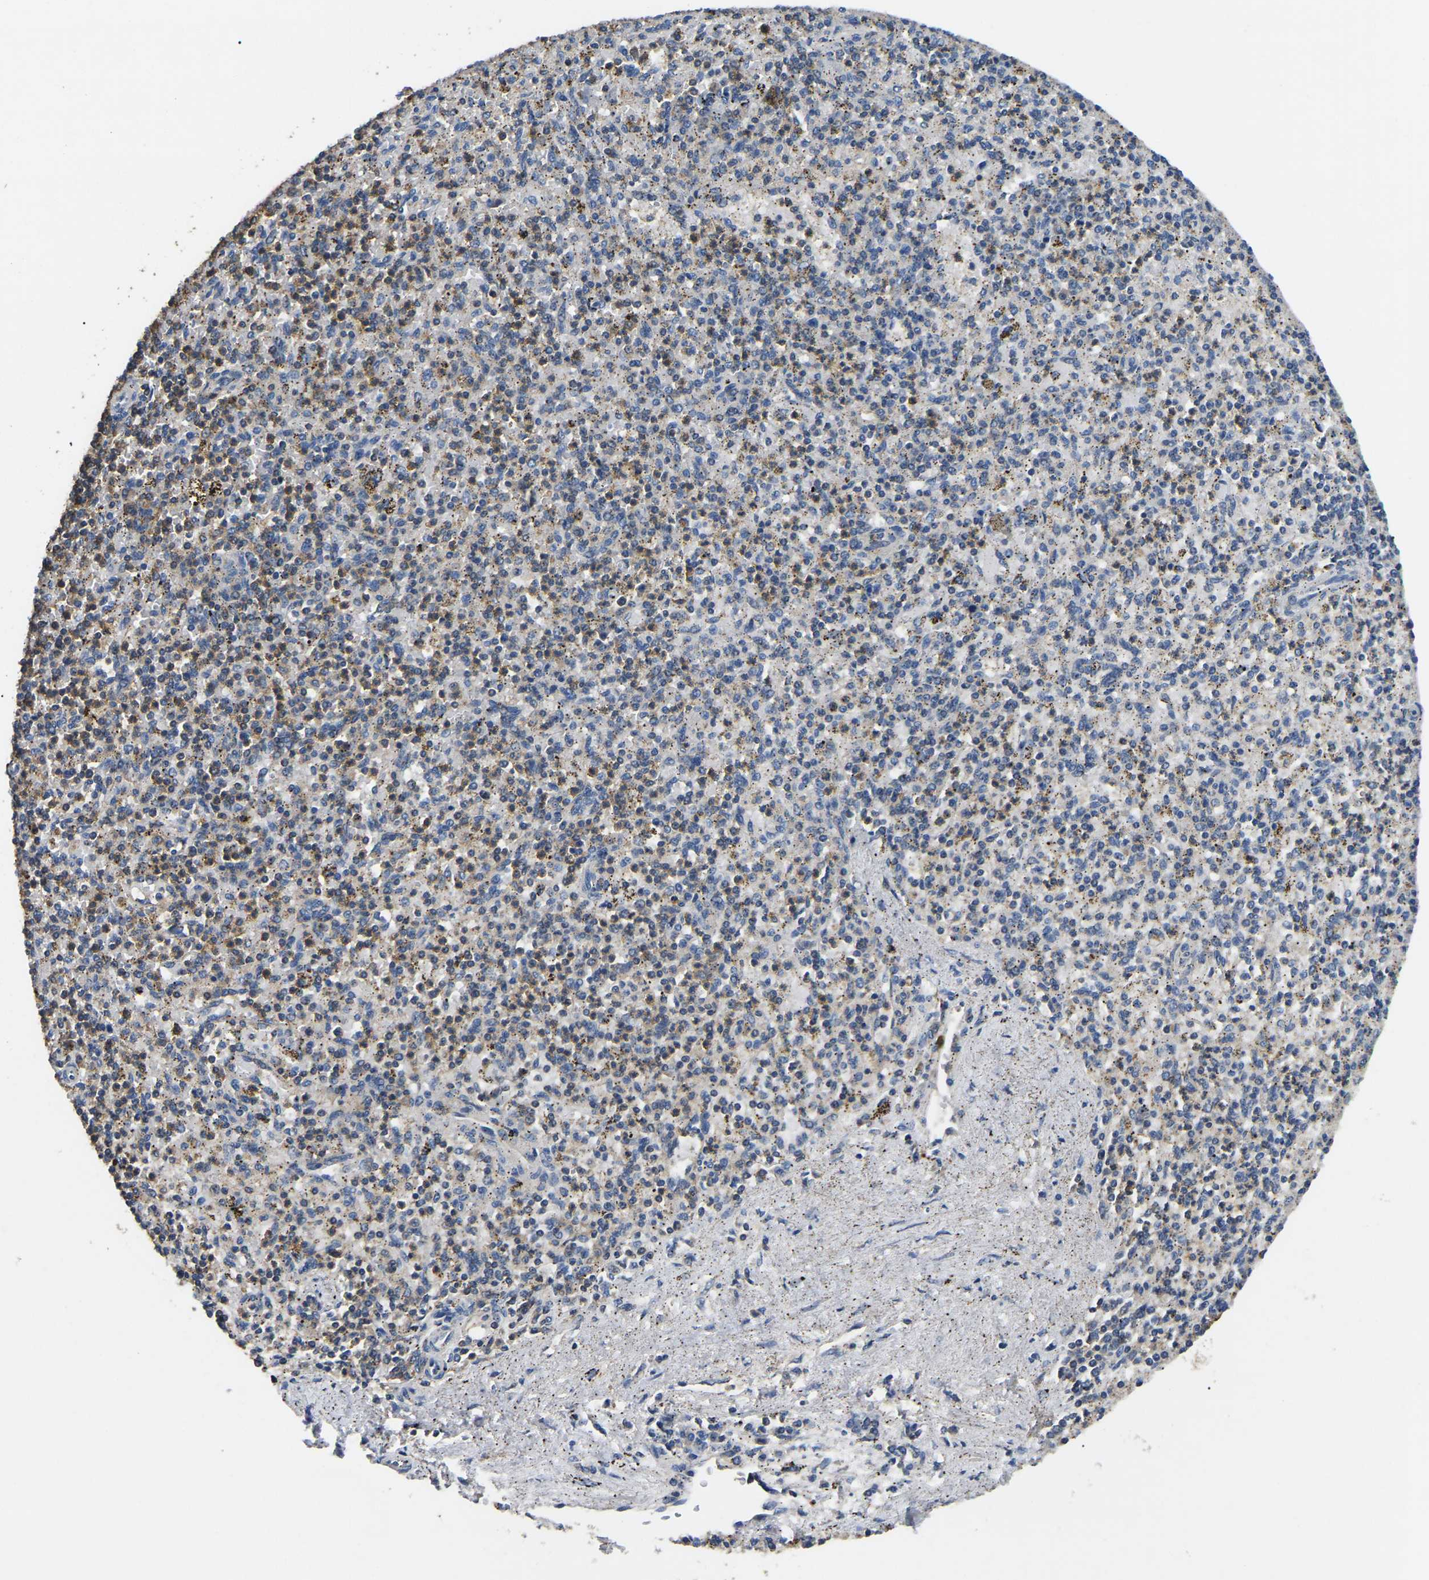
{"staining": {"intensity": "moderate", "quantity": "25%-75%", "location": "cytoplasmic/membranous"}, "tissue": "spleen", "cell_type": "Cells in red pulp", "image_type": "normal", "snomed": [{"axis": "morphology", "description": "Normal tissue, NOS"}, {"axis": "topography", "description": "Spleen"}], "caption": "This histopathology image demonstrates immunohistochemistry (IHC) staining of unremarkable human spleen, with medium moderate cytoplasmic/membranous staining in approximately 25%-75% of cells in red pulp.", "gene": "SMPD2", "patient": {"sex": "male", "age": 72}}